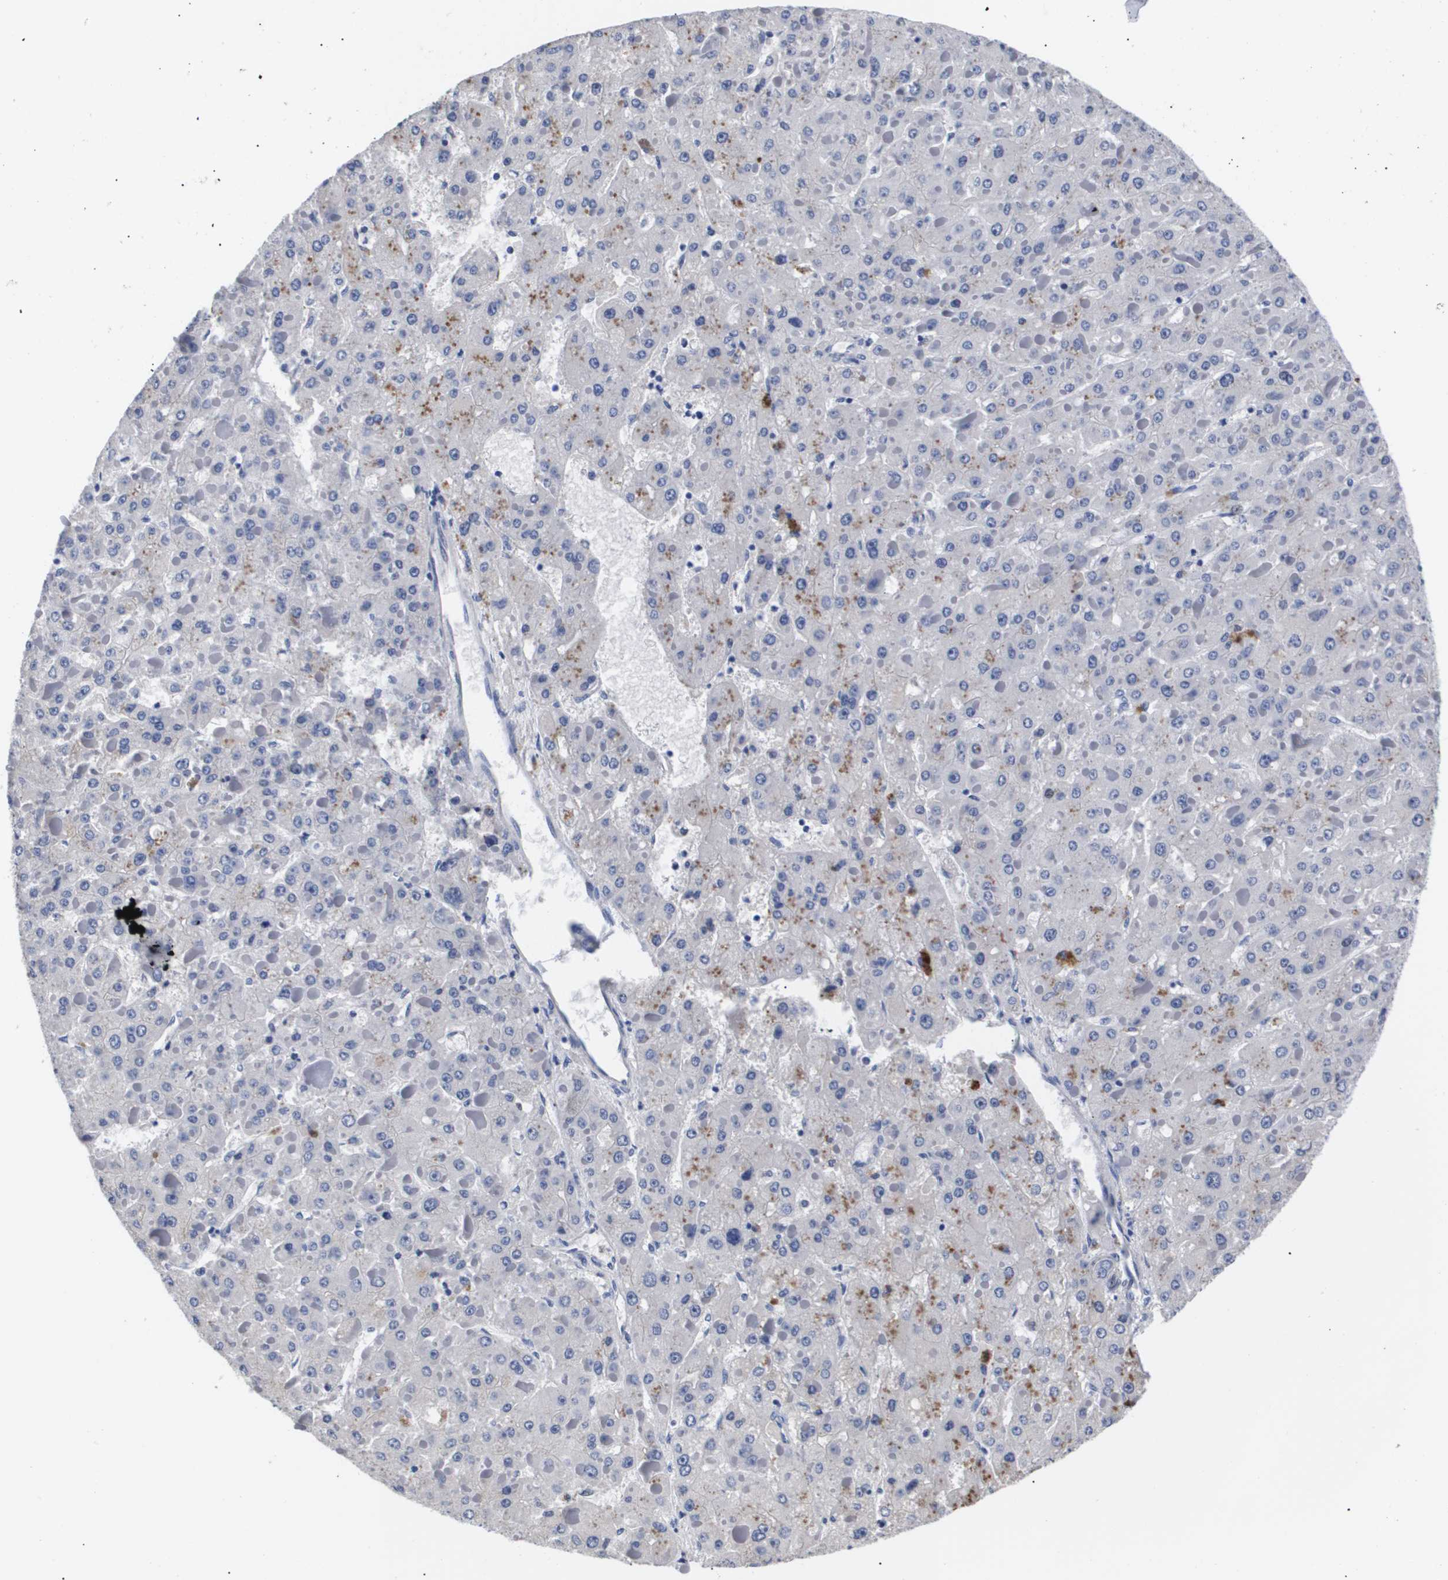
{"staining": {"intensity": "negative", "quantity": "none", "location": "none"}, "tissue": "liver cancer", "cell_type": "Tumor cells", "image_type": "cancer", "snomed": [{"axis": "morphology", "description": "Carcinoma, Hepatocellular, NOS"}, {"axis": "topography", "description": "Liver"}], "caption": "Immunohistochemistry micrograph of liver cancer (hepatocellular carcinoma) stained for a protein (brown), which exhibits no staining in tumor cells.", "gene": "ATP6V0A4", "patient": {"sex": "female", "age": 73}}